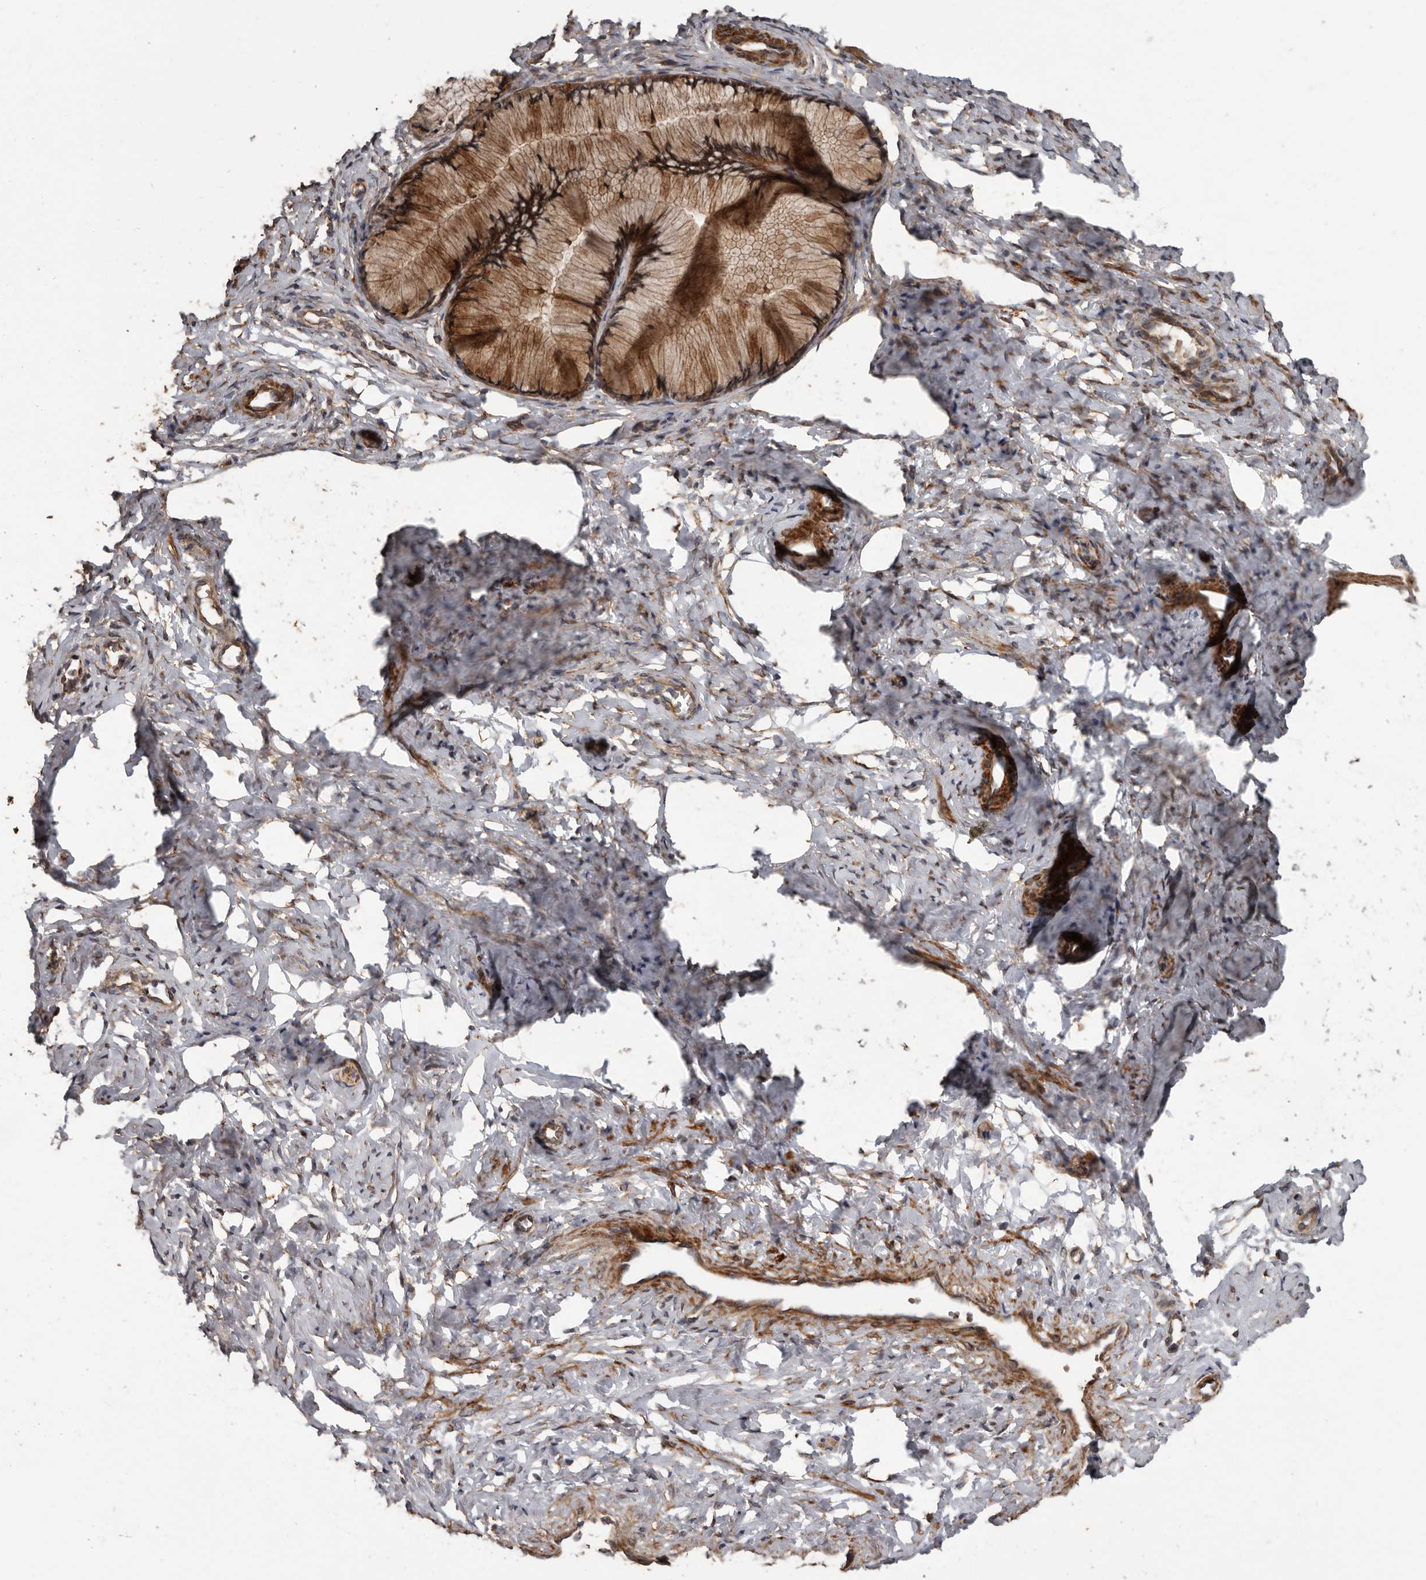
{"staining": {"intensity": "moderate", "quantity": ">75%", "location": "cytoplasmic/membranous"}, "tissue": "cervix", "cell_type": "Glandular cells", "image_type": "normal", "snomed": [{"axis": "morphology", "description": "Normal tissue, NOS"}, {"axis": "topography", "description": "Cervix"}], "caption": "IHC histopathology image of normal human cervix stained for a protein (brown), which shows medium levels of moderate cytoplasmic/membranous staining in about >75% of glandular cells.", "gene": "ARHGEF5", "patient": {"sex": "female", "age": 27}}